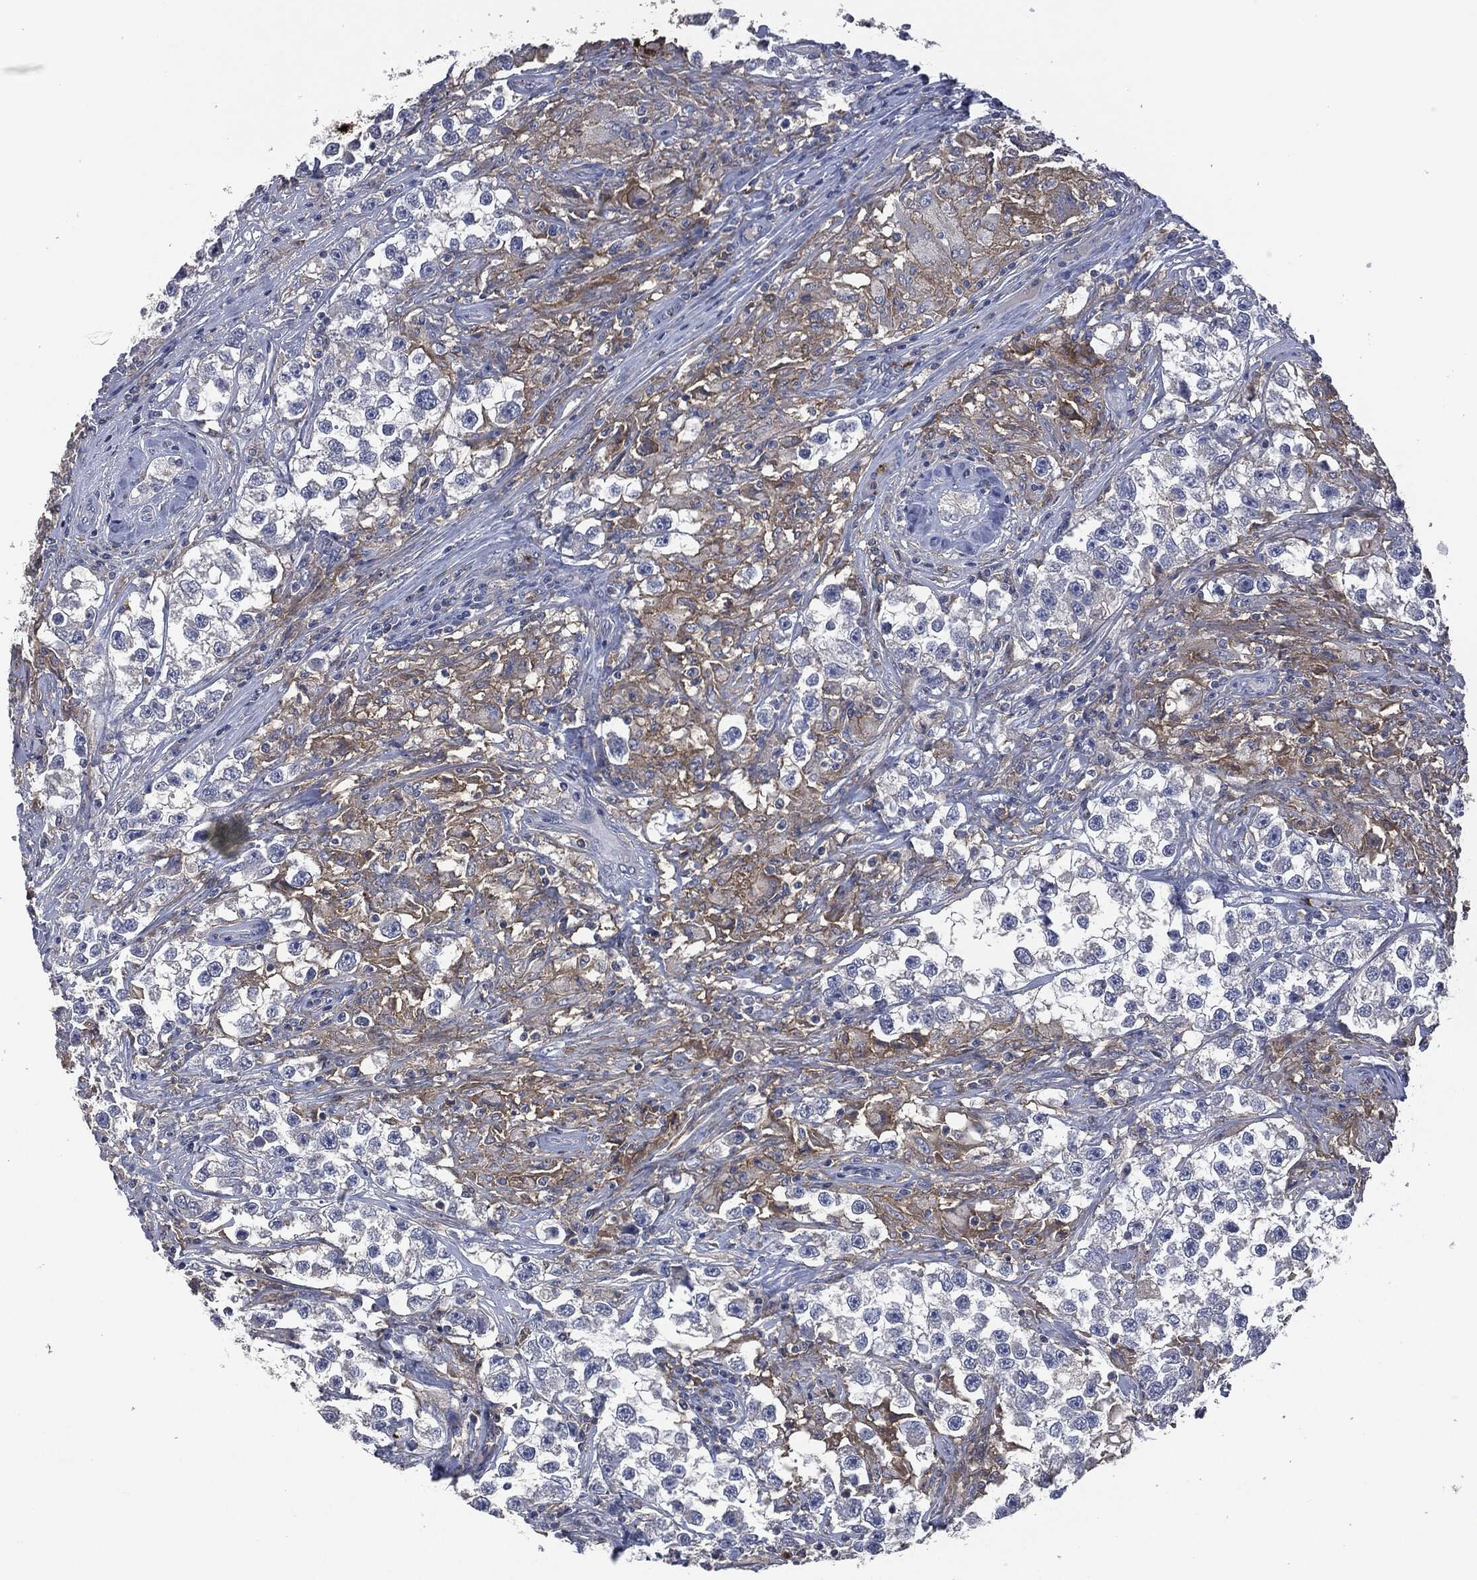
{"staining": {"intensity": "negative", "quantity": "none", "location": "none"}, "tissue": "testis cancer", "cell_type": "Tumor cells", "image_type": "cancer", "snomed": [{"axis": "morphology", "description": "Seminoma, NOS"}, {"axis": "topography", "description": "Testis"}], "caption": "DAB immunohistochemical staining of human seminoma (testis) exhibits no significant staining in tumor cells.", "gene": "CD33", "patient": {"sex": "male", "age": 46}}